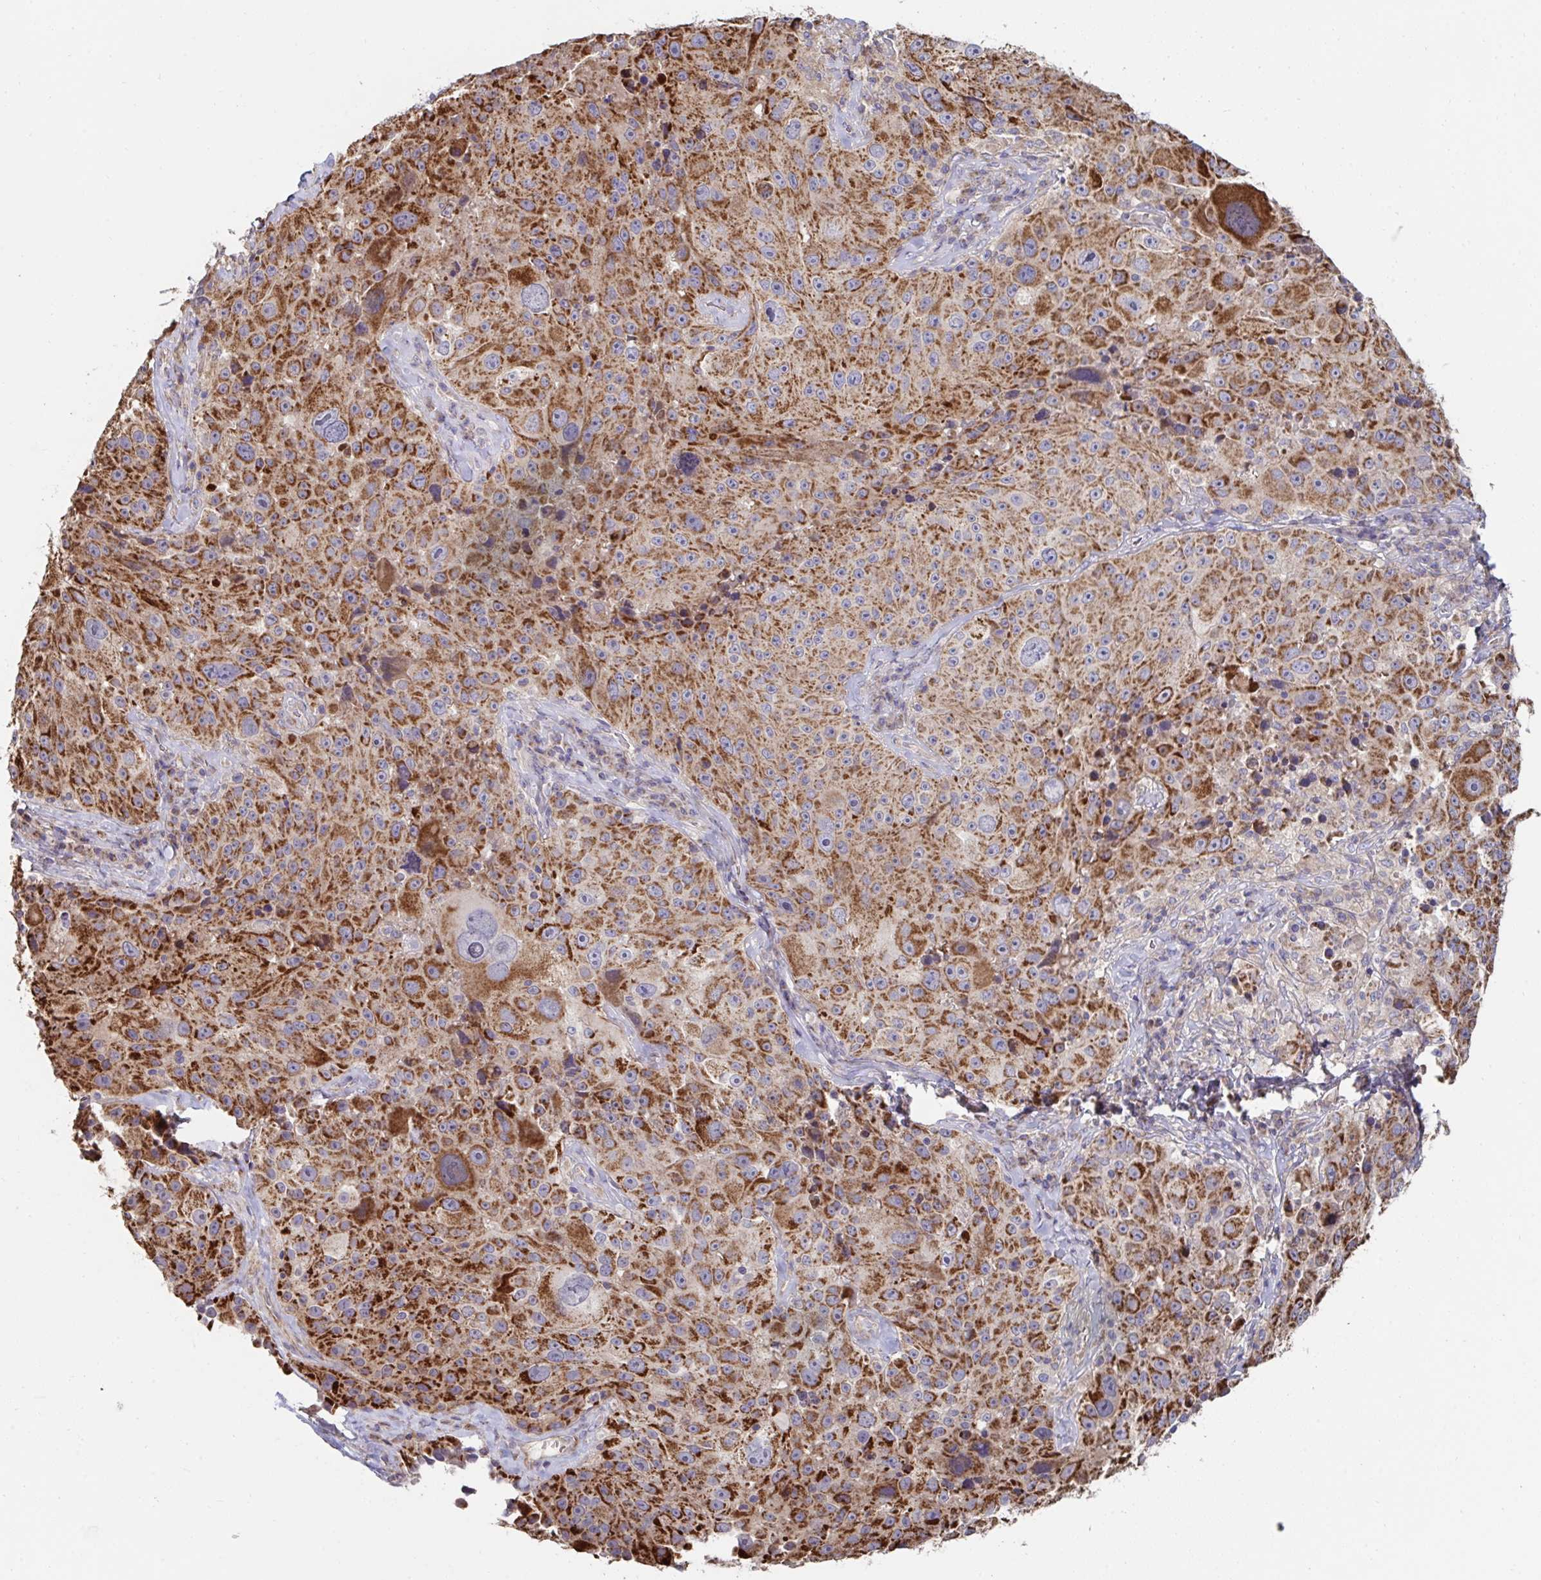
{"staining": {"intensity": "strong", "quantity": ">75%", "location": "cytoplasmic/membranous"}, "tissue": "melanoma", "cell_type": "Tumor cells", "image_type": "cancer", "snomed": [{"axis": "morphology", "description": "Malignant melanoma, Metastatic site"}, {"axis": "topography", "description": "Lymph node"}], "caption": "This histopathology image displays immunohistochemistry staining of human melanoma, with high strong cytoplasmic/membranous positivity in about >75% of tumor cells.", "gene": "DZANK1", "patient": {"sex": "male", "age": 62}}